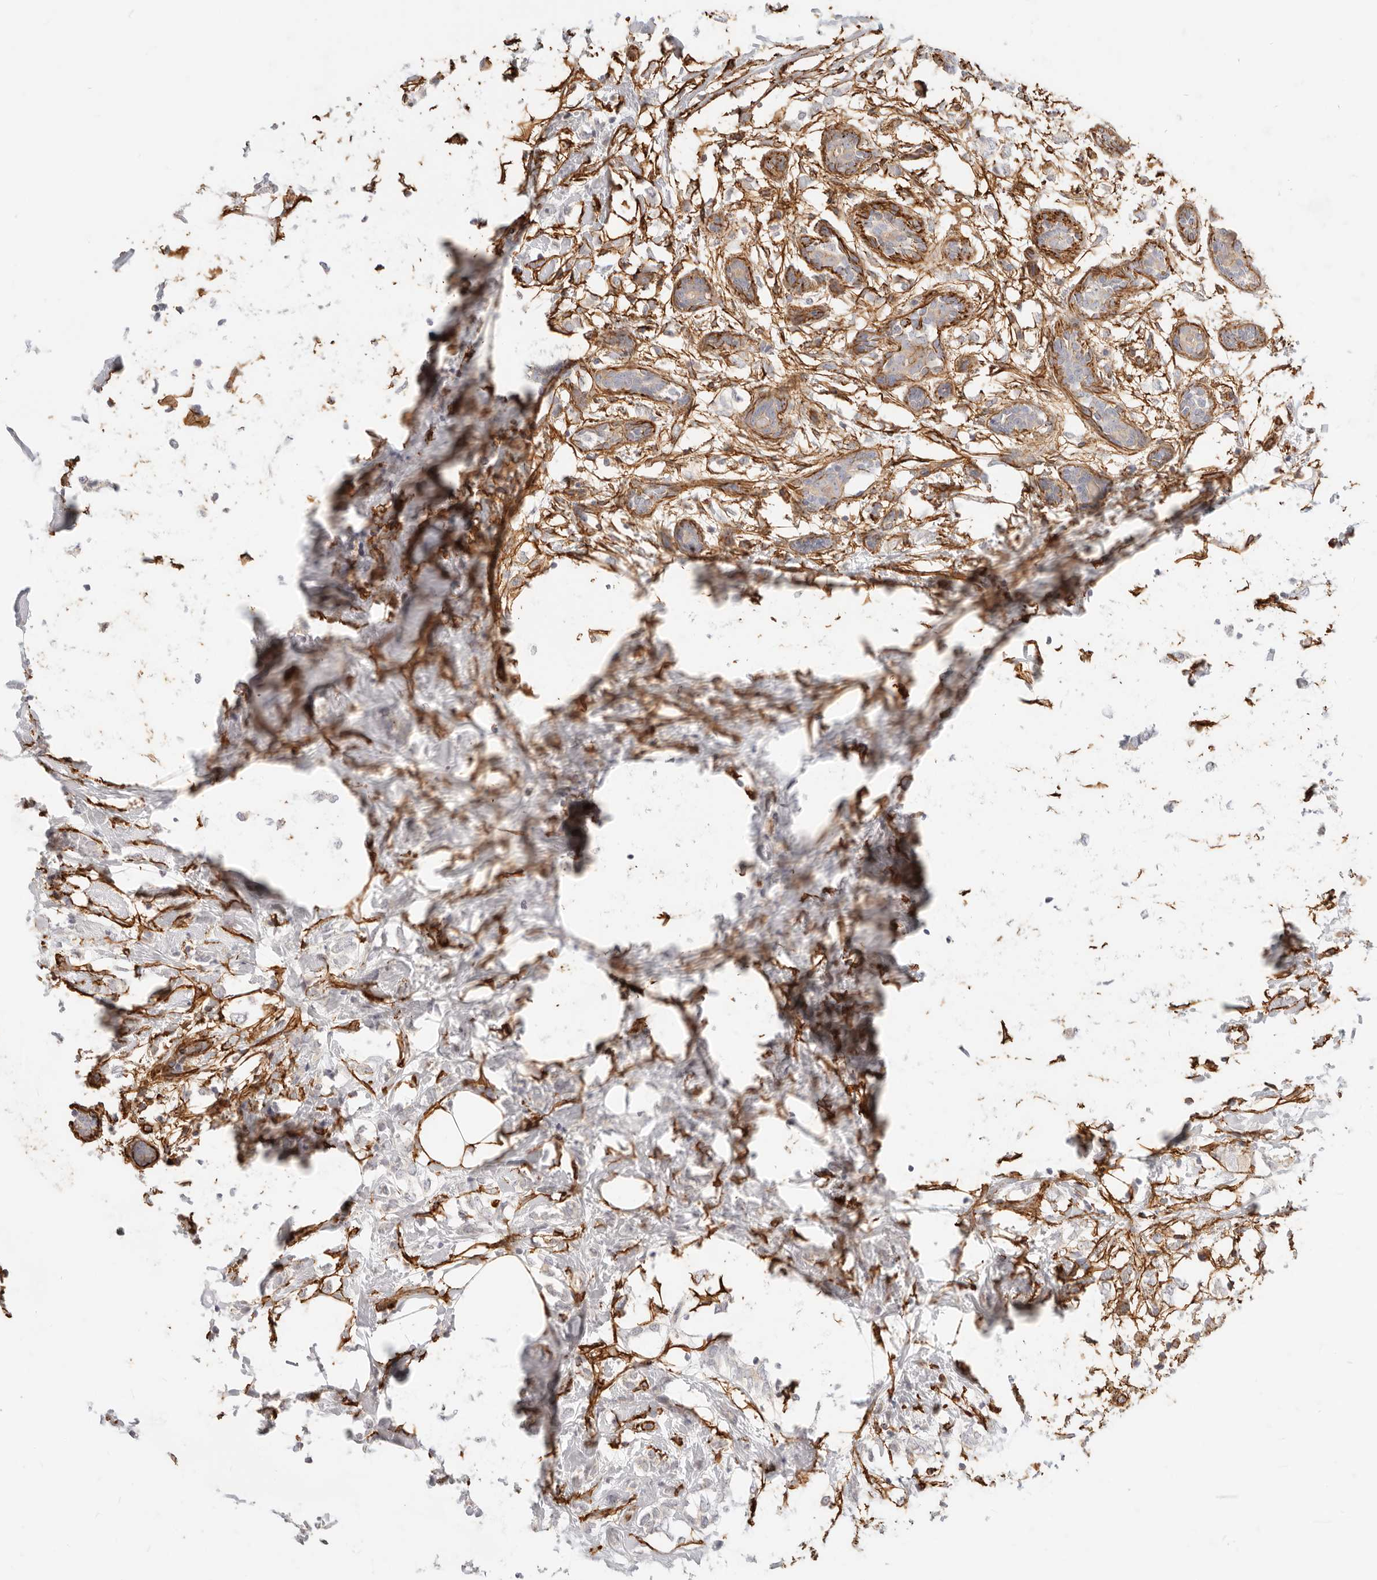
{"staining": {"intensity": "negative", "quantity": "none", "location": "none"}, "tissue": "breast cancer", "cell_type": "Tumor cells", "image_type": "cancer", "snomed": [{"axis": "morphology", "description": "Normal tissue, NOS"}, {"axis": "morphology", "description": "Lobular carcinoma"}, {"axis": "topography", "description": "Breast"}], "caption": "Tumor cells show no significant protein expression in lobular carcinoma (breast). The staining is performed using DAB brown chromogen with nuclei counter-stained in using hematoxylin.", "gene": "TMTC2", "patient": {"sex": "female", "age": 47}}